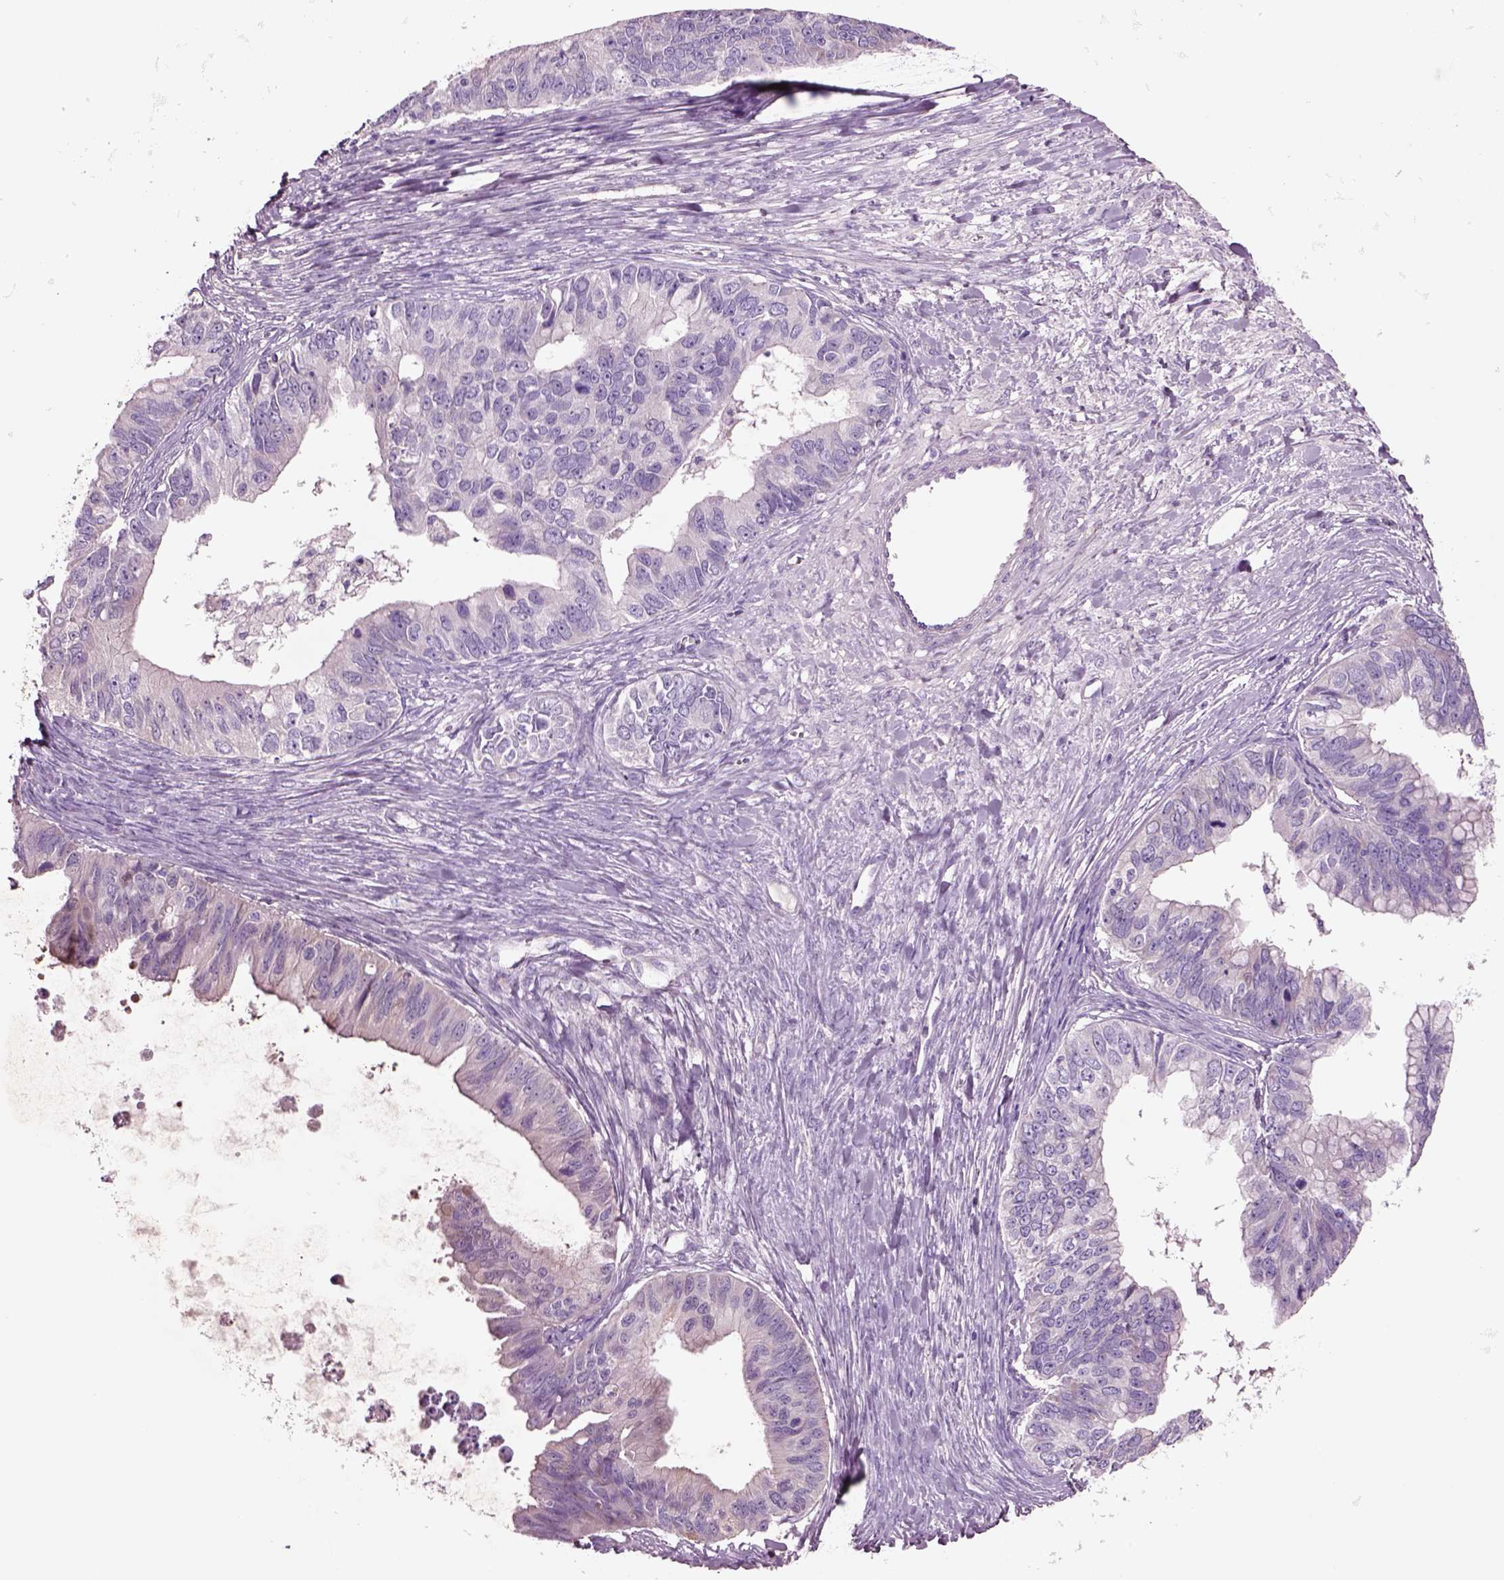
{"staining": {"intensity": "negative", "quantity": "none", "location": "none"}, "tissue": "ovarian cancer", "cell_type": "Tumor cells", "image_type": "cancer", "snomed": [{"axis": "morphology", "description": "Cystadenocarcinoma, mucinous, NOS"}, {"axis": "topography", "description": "Ovary"}], "caption": "This is an IHC photomicrograph of ovarian cancer. There is no positivity in tumor cells.", "gene": "PLPP7", "patient": {"sex": "female", "age": 76}}